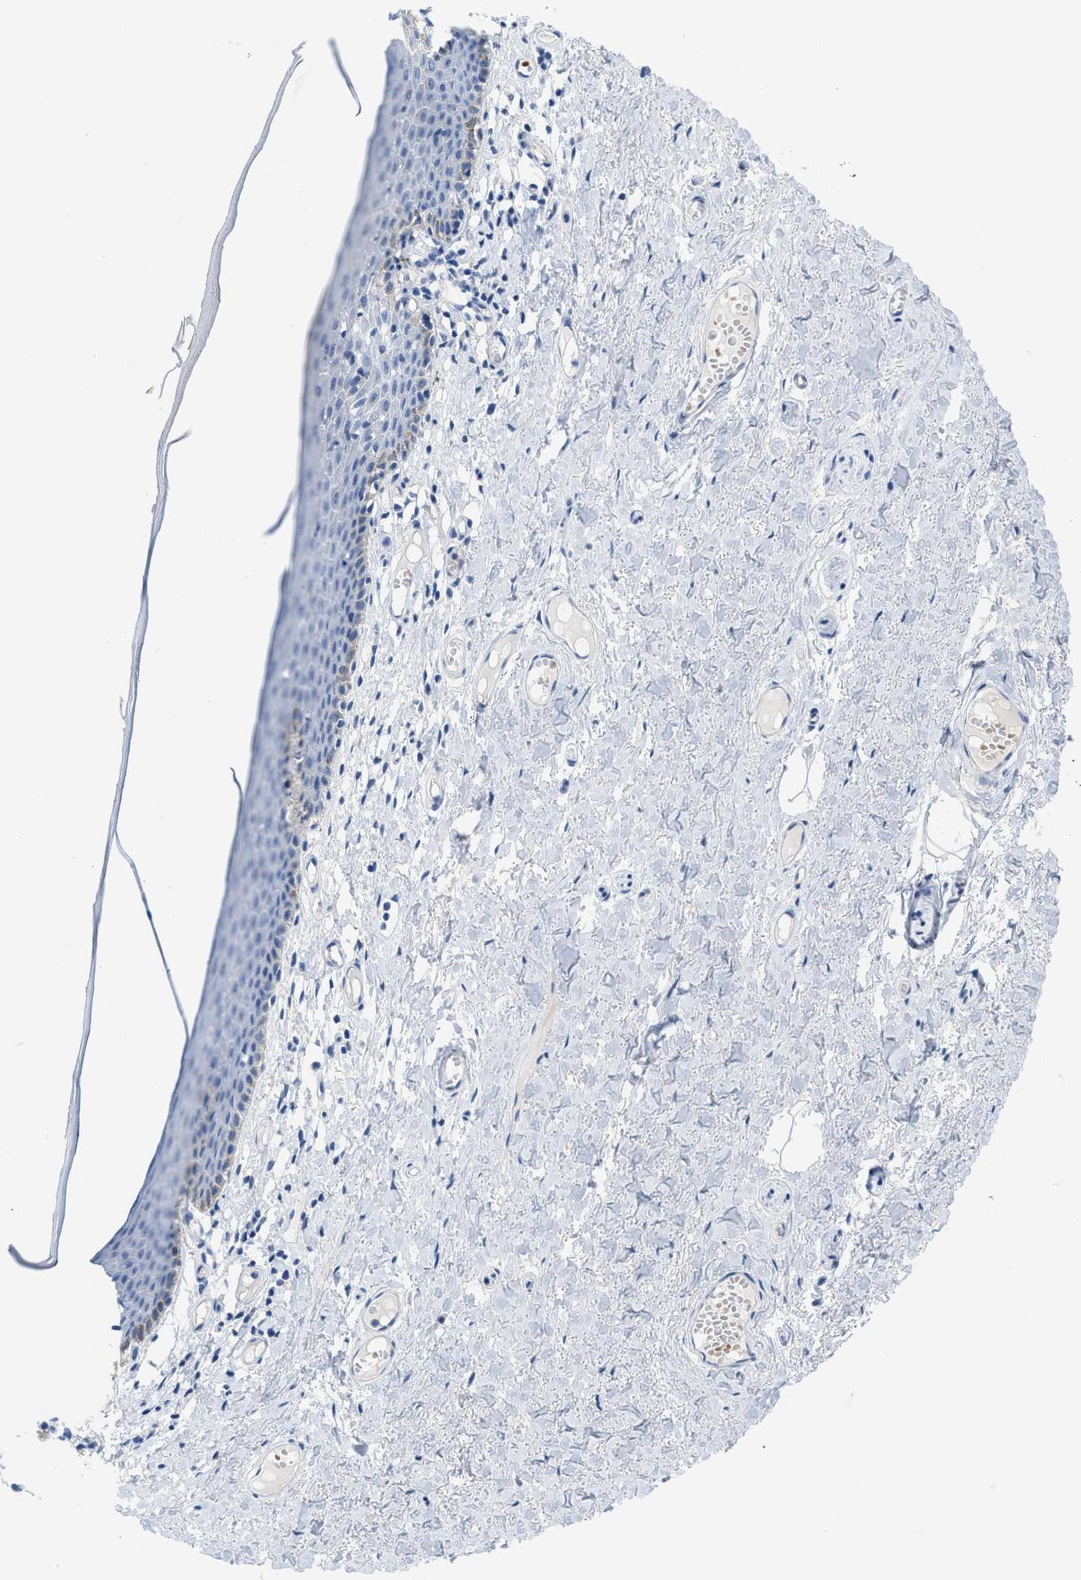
{"staining": {"intensity": "negative", "quantity": "none", "location": "none"}, "tissue": "skin", "cell_type": "Epidermal cells", "image_type": "normal", "snomed": [{"axis": "morphology", "description": "Normal tissue, NOS"}, {"axis": "topography", "description": "Adipose tissue"}, {"axis": "topography", "description": "Vascular tissue"}, {"axis": "topography", "description": "Anal"}, {"axis": "topography", "description": "Peripheral nerve tissue"}], "caption": "An immunohistochemistry (IHC) micrograph of unremarkable skin is shown. There is no staining in epidermal cells of skin.", "gene": "BPGM", "patient": {"sex": "female", "age": 54}}